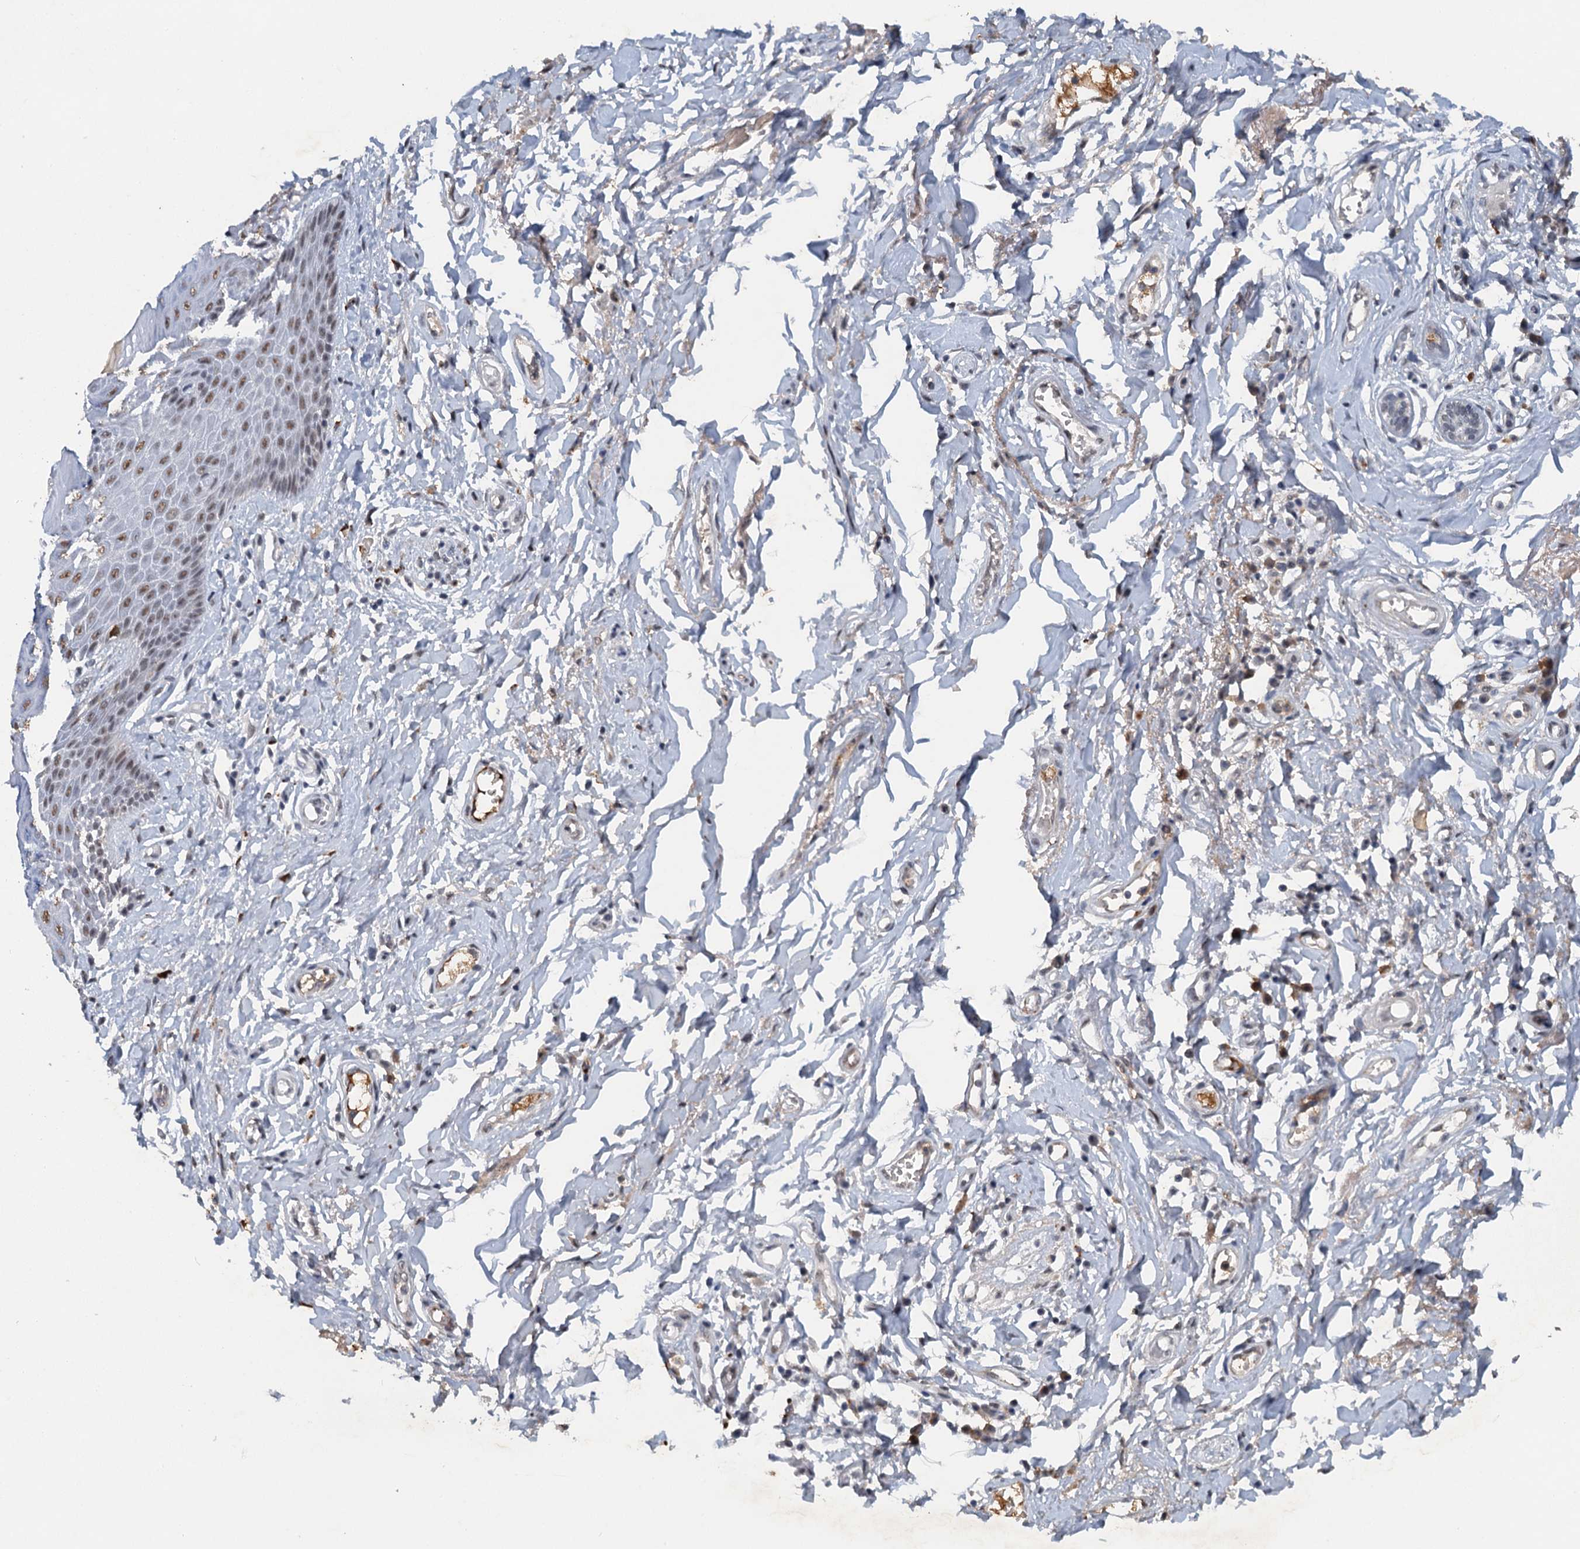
{"staining": {"intensity": "moderate", "quantity": "25%-75%", "location": "nuclear"}, "tissue": "skin", "cell_type": "Epidermal cells", "image_type": "normal", "snomed": [{"axis": "morphology", "description": "Normal tissue, NOS"}, {"axis": "topography", "description": "Anal"}], "caption": "Immunohistochemical staining of benign skin displays medium levels of moderate nuclear staining in approximately 25%-75% of epidermal cells.", "gene": "CSTF3", "patient": {"sex": "male", "age": 78}}